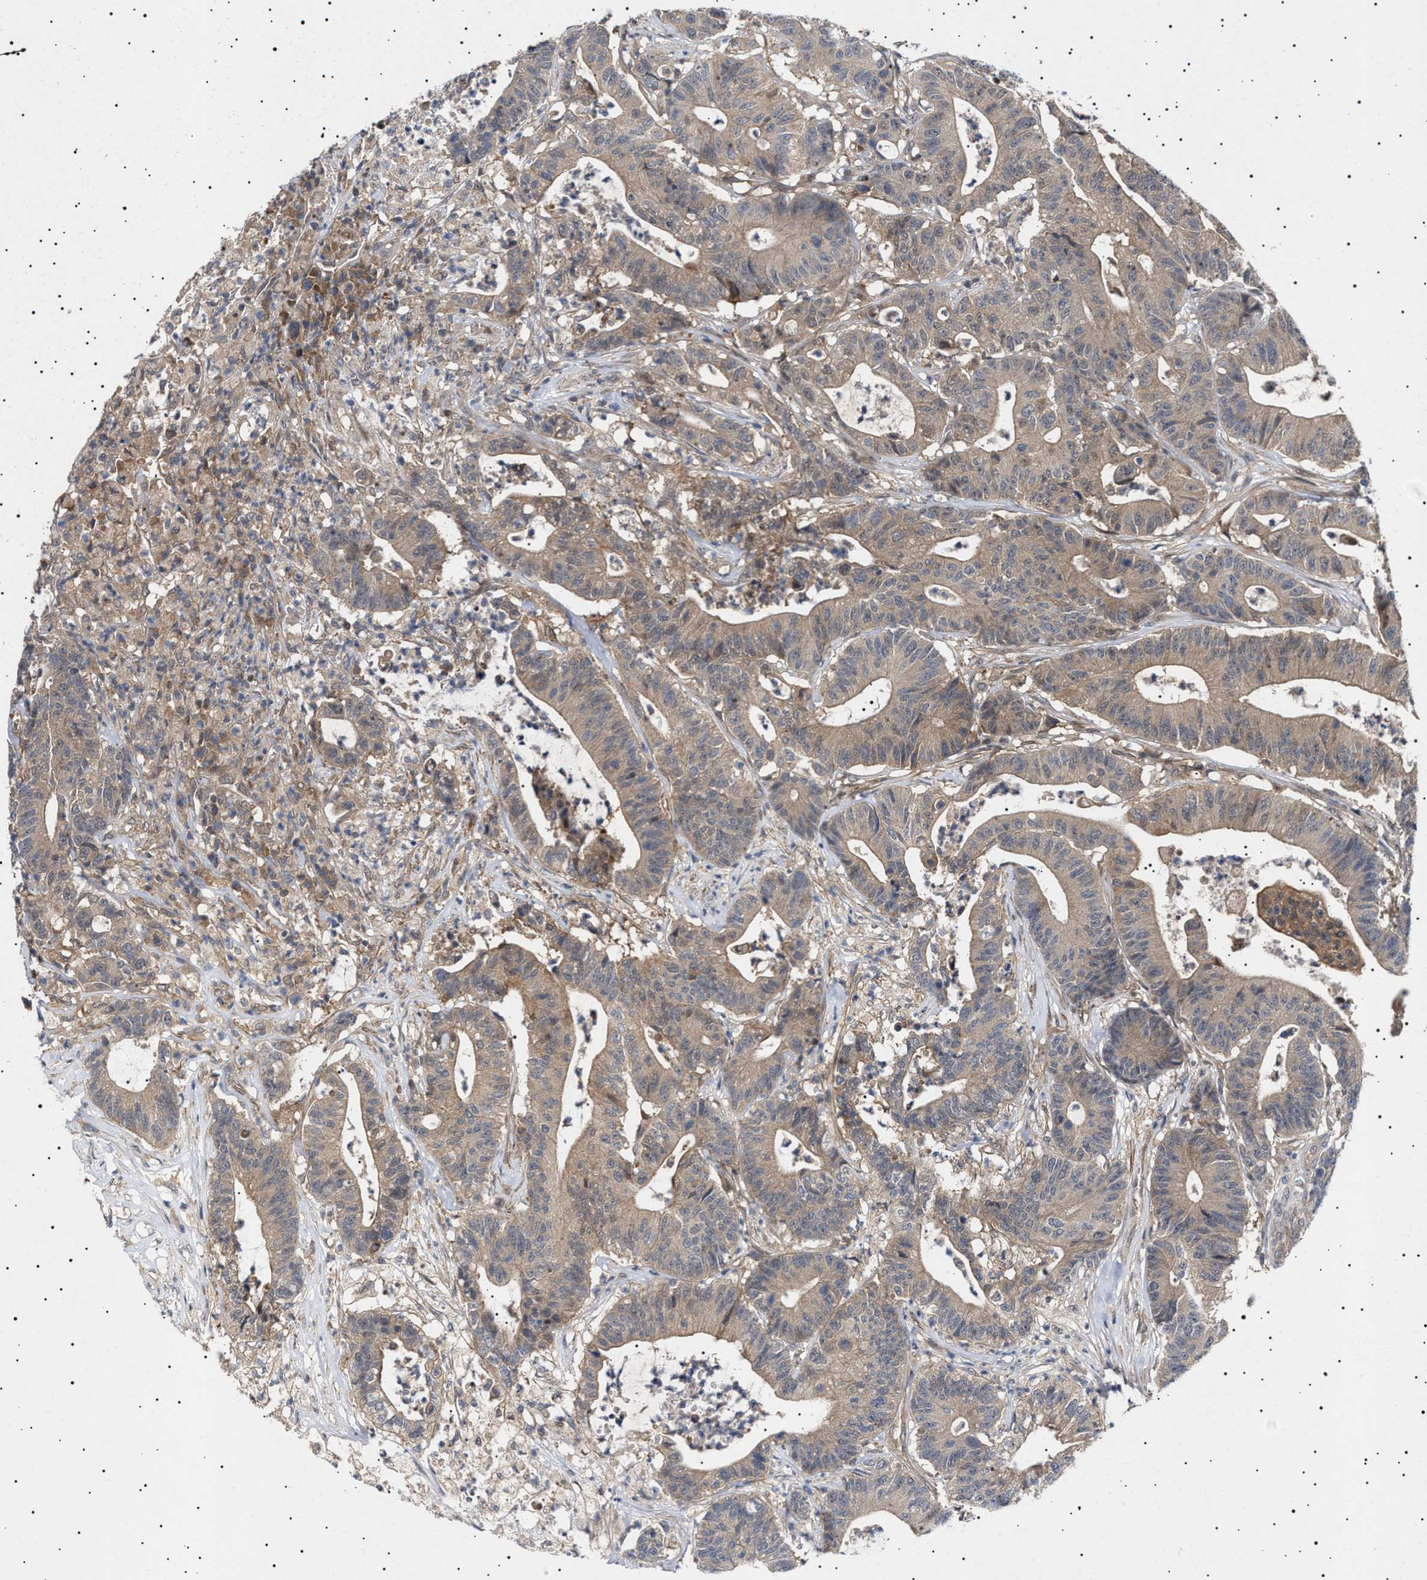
{"staining": {"intensity": "weak", "quantity": ">75%", "location": "cytoplasmic/membranous"}, "tissue": "colorectal cancer", "cell_type": "Tumor cells", "image_type": "cancer", "snomed": [{"axis": "morphology", "description": "Adenocarcinoma, NOS"}, {"axis": "topography", "description": "Colon"}], "caption": "Immunohistochemical staining of human colorectal cancer (adenocarcinoma) demonstrates low levels of weak cytoplasmic/membranous protein positivity in about >75% of tumor cells.", "gene": "NPLOC4", "patient": {"sex": "female", "age": 84}}